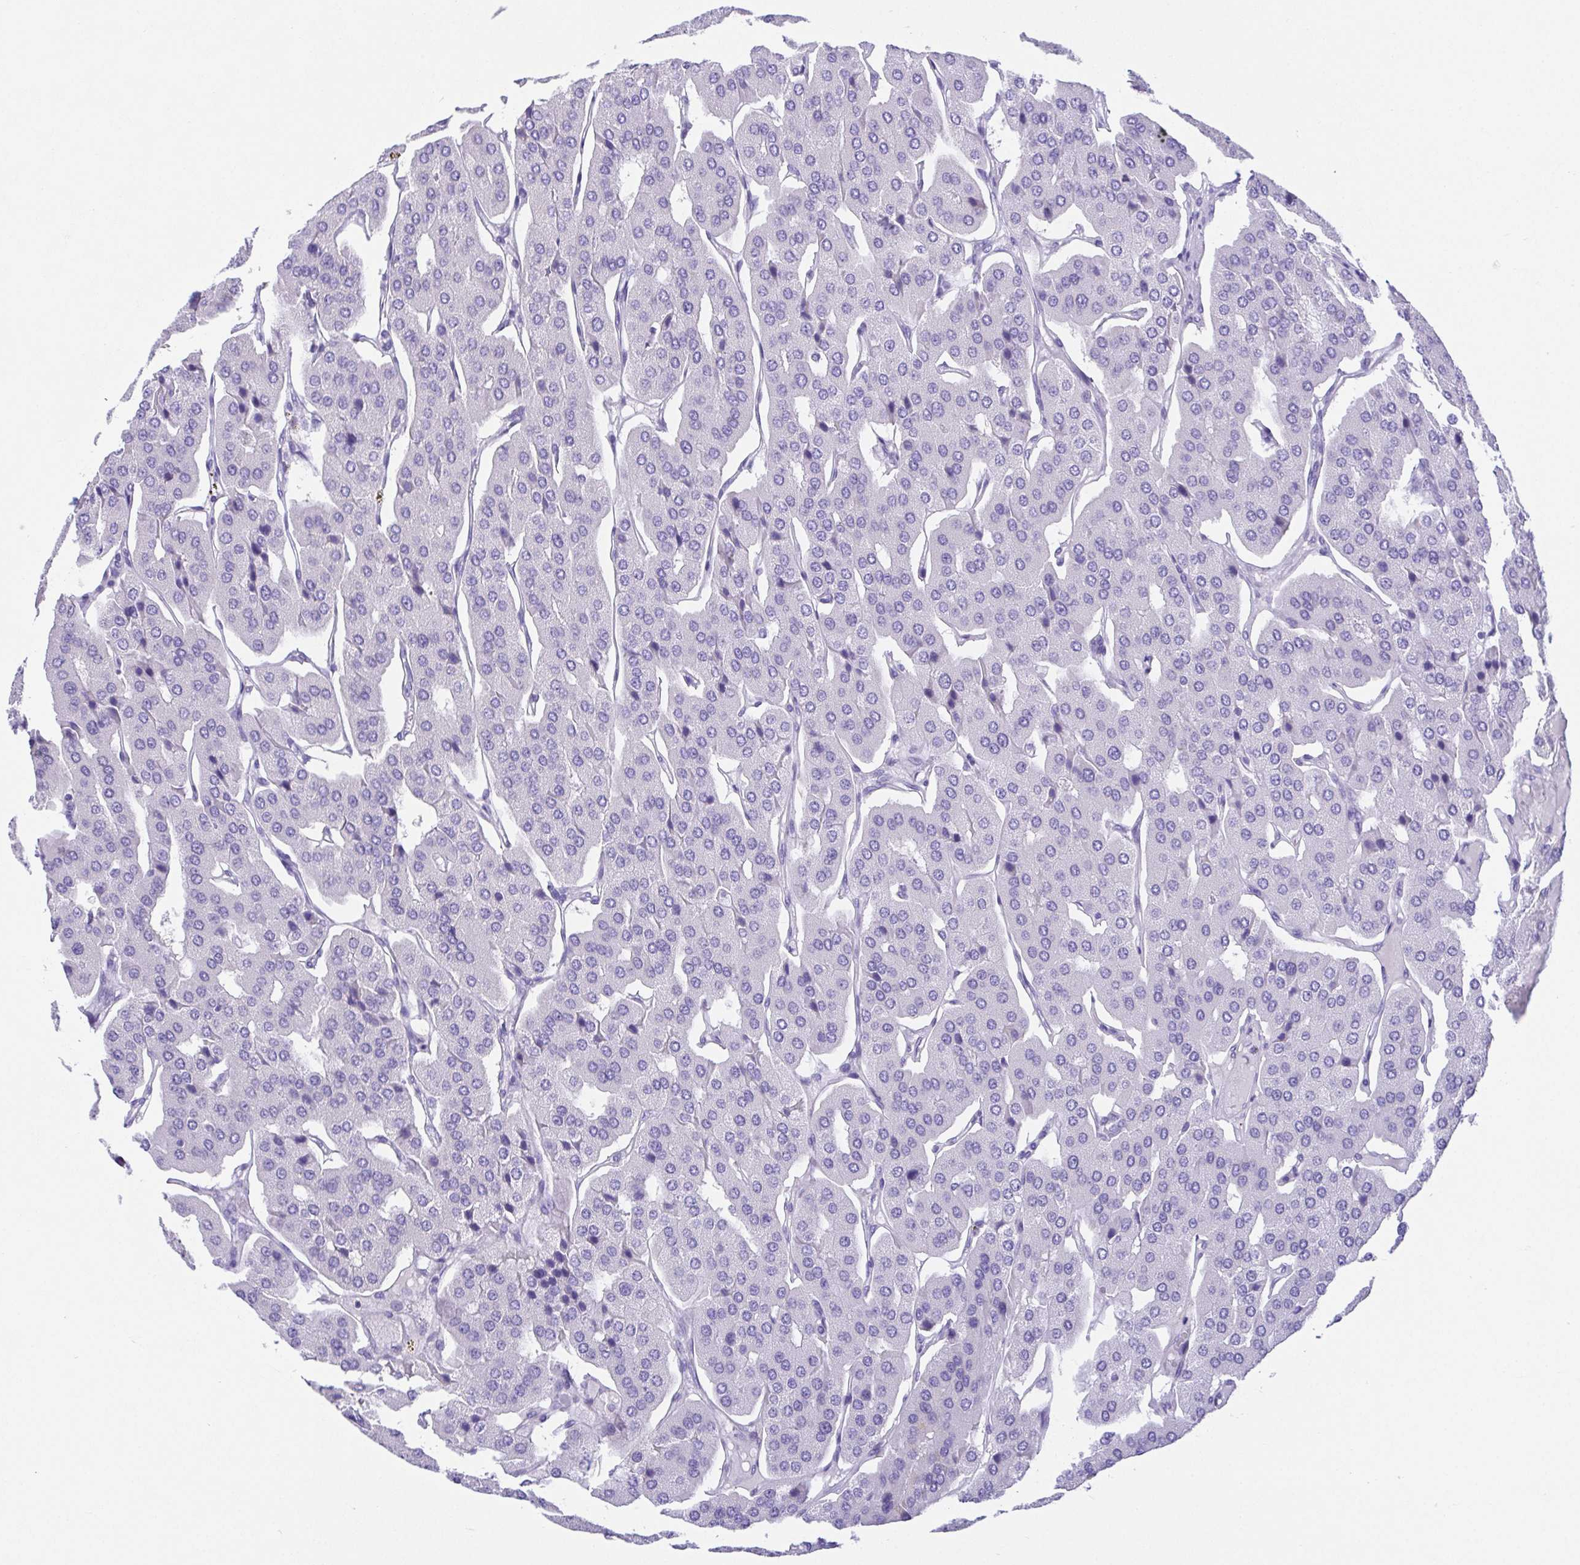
{"staining": {"intensity": "negative", "quantity": "none", "location": "none"}, "tissue": "parathyroid gland", "cell_type": "Glandular cells", "image_type": "normal", "snomed": [{"axis": "morphology", "description": "Normal tissue, NOS"}, {"axis": "morphology", "description": "Adenoma, NOS"}, {"axis": "topography", "description": "Parathyroid gland"}], "caption": "This is a histopathology image of immunohistochemistry (IHC) staining of normal parathyroid gland, which shows no positivity in glandular cells.", "gene": "SPATA4", "patient": {"sex": "female", "age": 86}}